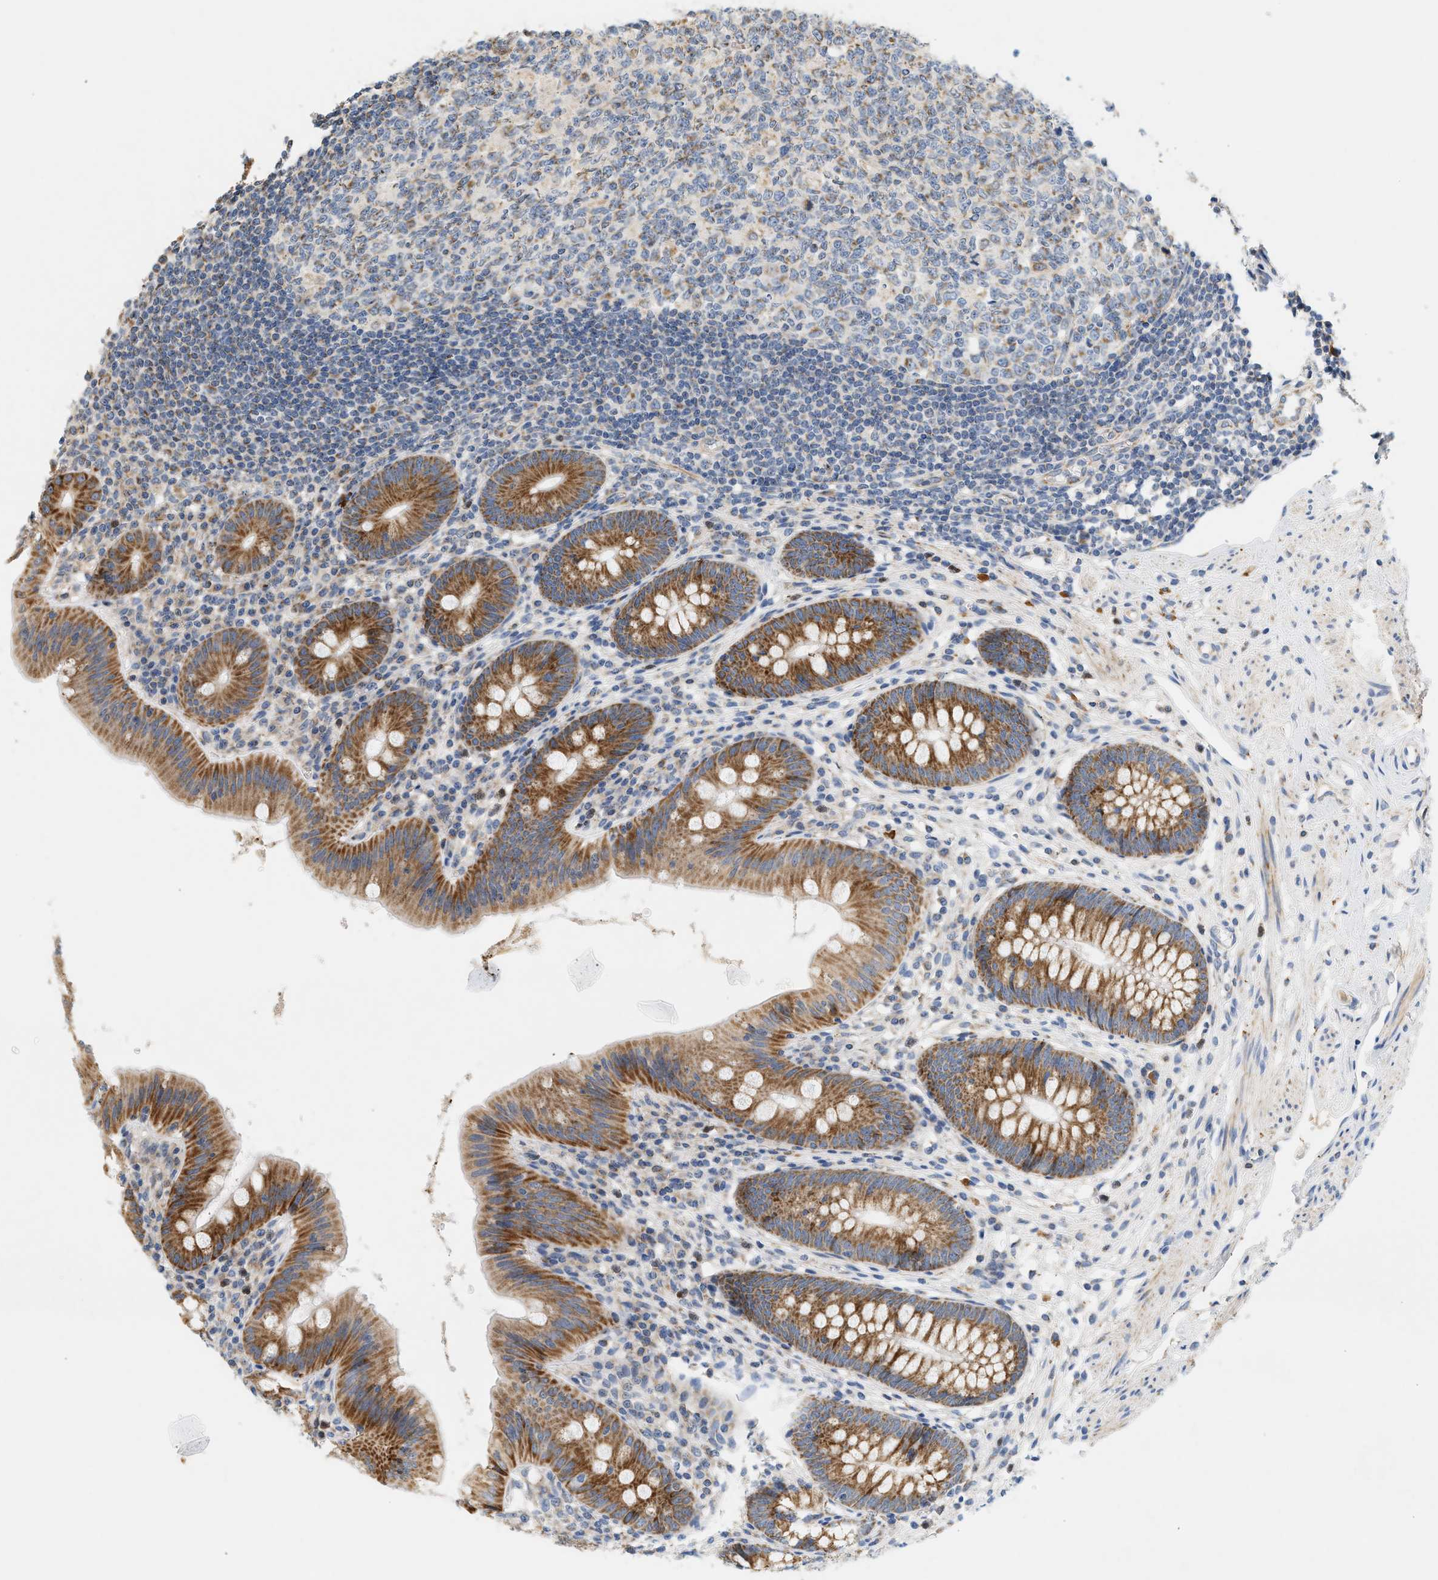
{"staining": {"intensity": "strong", "quantity": ">75%", "location": "cytoplasmic/membranous"}, "tissue": "appendix", "cell_type": "Glandular cells", "image_type": "normal", "snomed": [{"axis": "morphology", "description": "Normal tissue, NOS"}, {"axis": "topography", "description": "Appendix"}], "caption": "Unremarkable appendix demonstrates strong cytoplasmic/membranous staining in approximately >75% of glandular cells.", "gene": "MCU", "patient": {"sex": "male", "age": 56}}